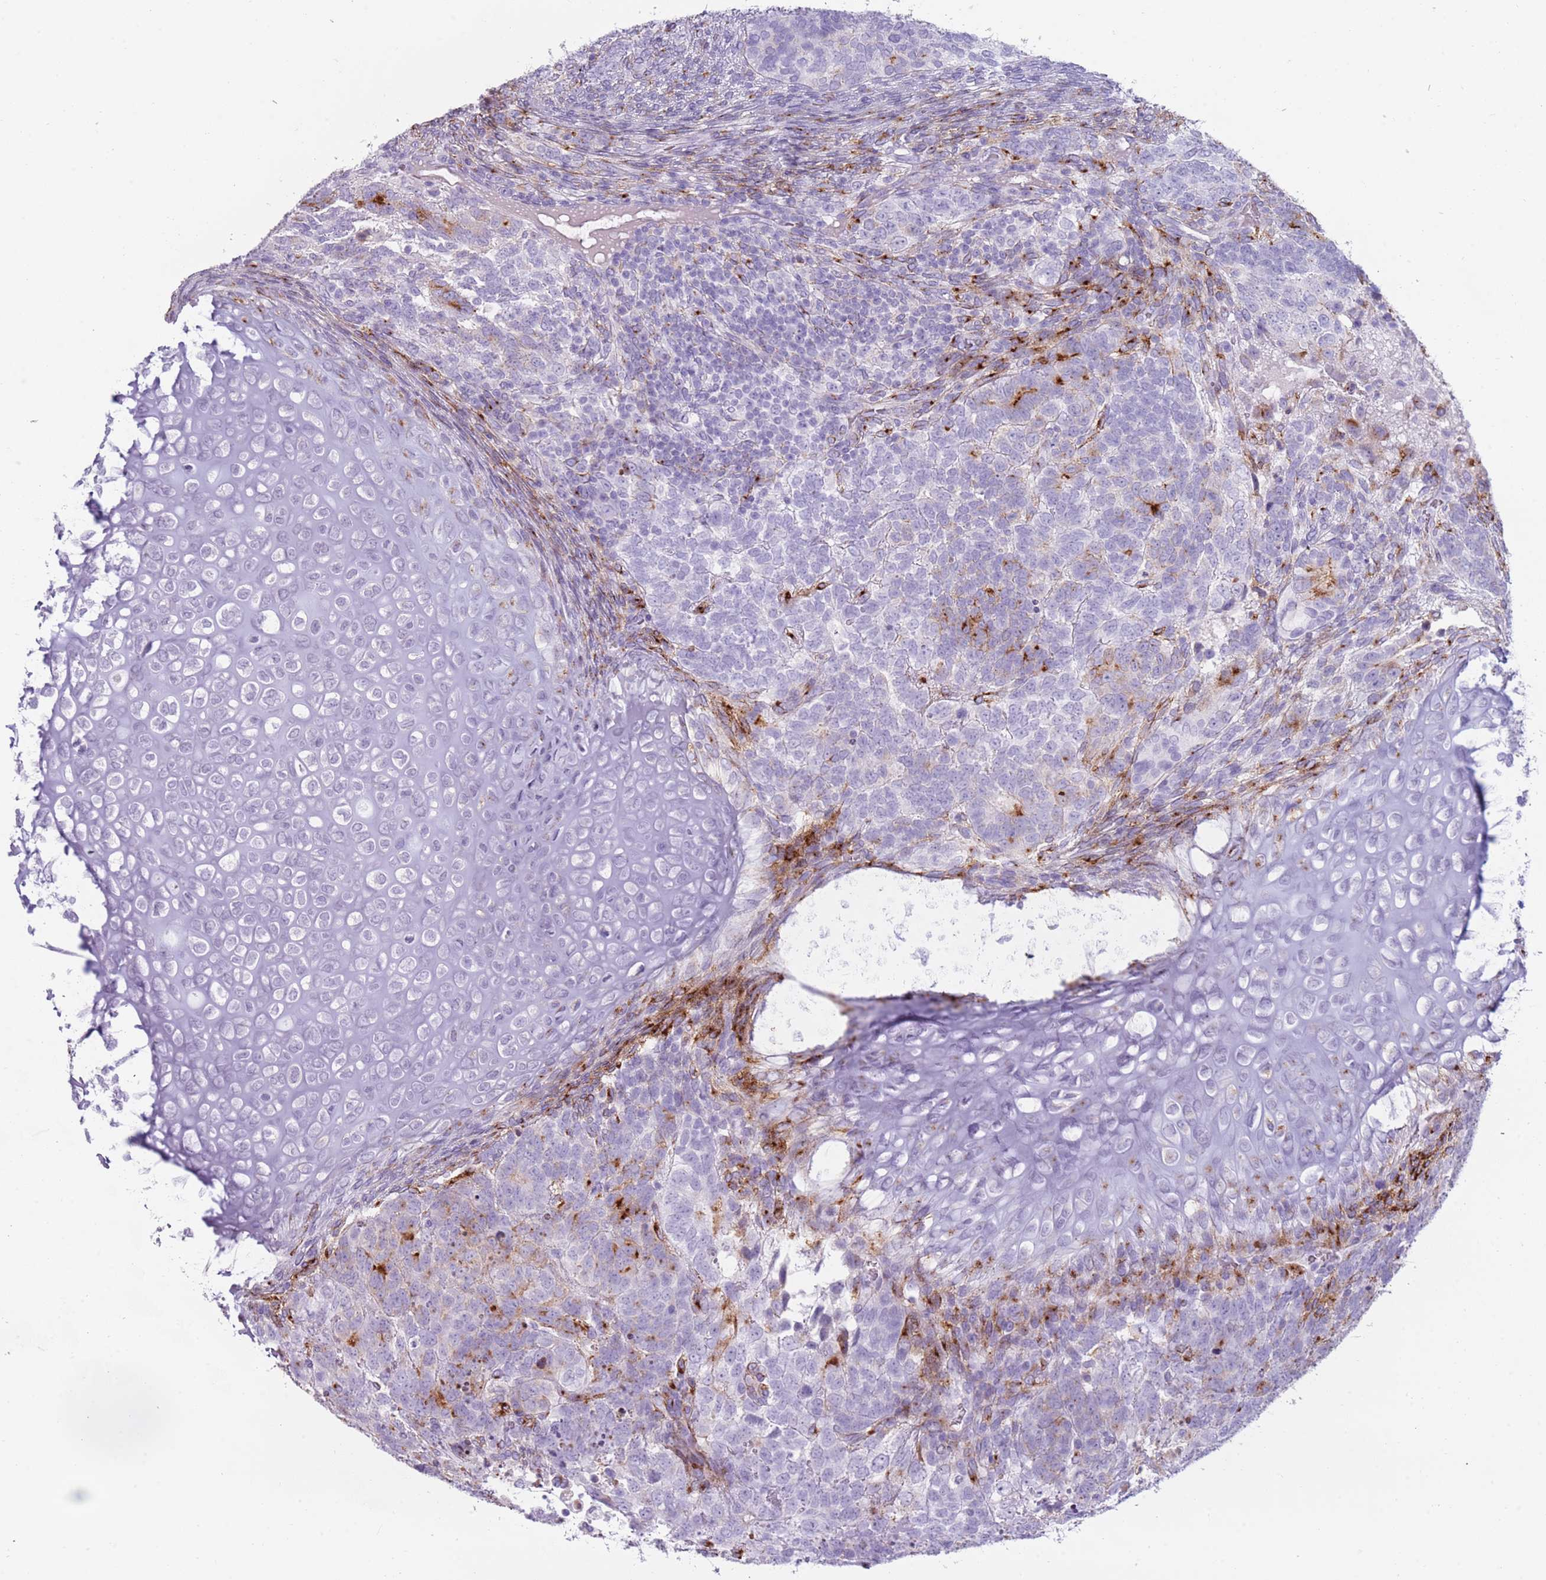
{"staining": {"intensity": "moderate", "quantity": "<25%", "location": "cytoplasmic/membranous"}, "tissue": "testis cancer", "cell_type": "Tumor cells", "image_type": "cancer", "snomed": [{"axis": "morphology", "description": "Carcinoma, Embryonal, NOS"}, {"axis": "topography", "description": "Testis"}], "caption": "Protein staining of testis cancer (embryonal carcinoma) tissue exhibits moderate cytoplasmic/membranous staining in about <25% of tumor cells. (DAB = brown stain, brightfield microscopy at high magnification).", "gene": "COLEC12", "patient": {"sex": "male", "age": 23}}